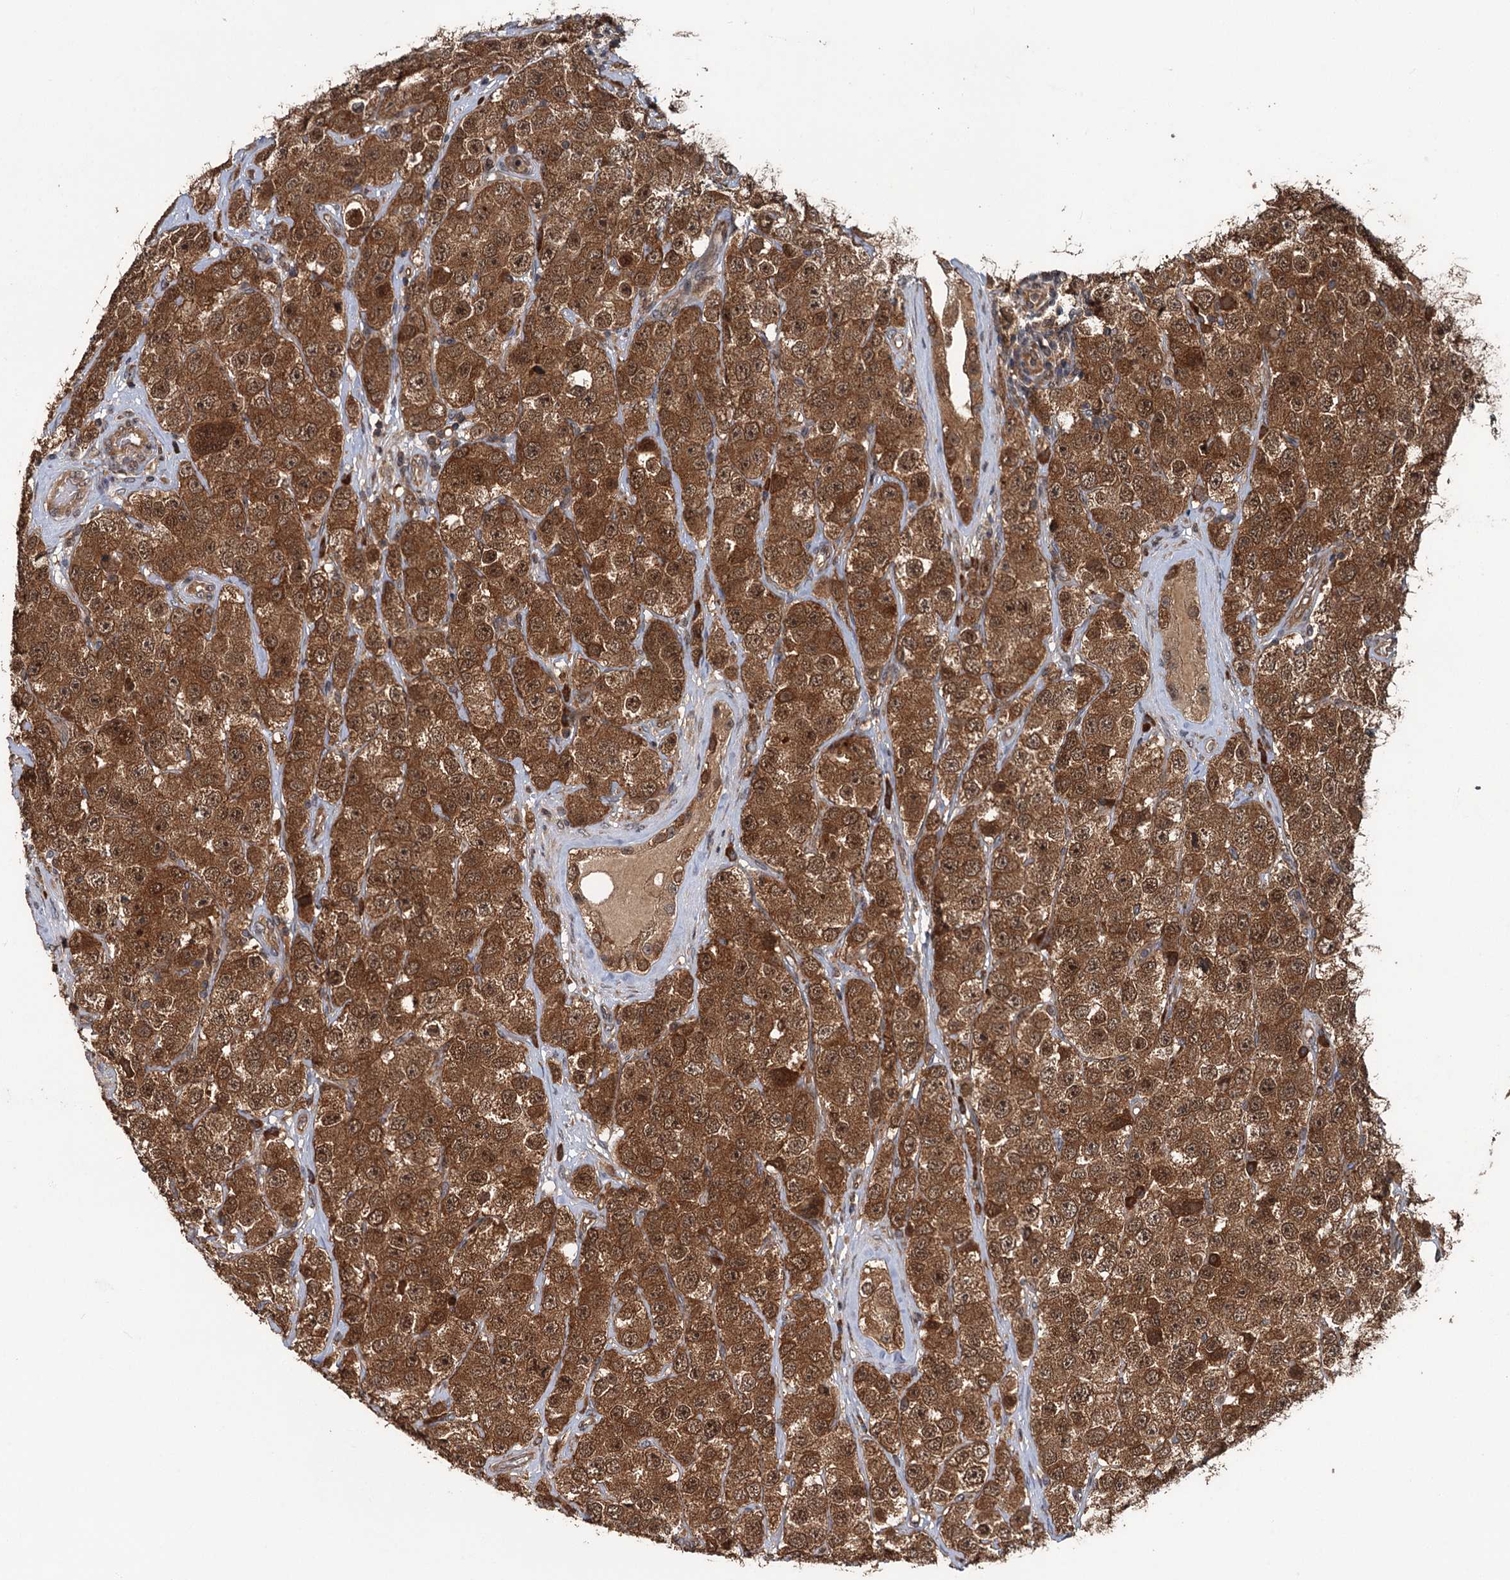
{"staining": {"intensity": "strong", "quantity": ">75%", "location": "cytoplasmic/membranous,nuclear"}, "tissue": "testis cancer", "cell_type": "Tumor cells", "image_type": "cancer", "snomed": [{"axis": "morphology", "description": "Seminoma, NOS"}, {"axis": "topography", "description": "Testis"}], "caption": "About >75% of tumor cells in human testis cancer display strong cytoplasmic/membranous and nuclear protein positivity as visualized by brown immunohistochemical staining.", "gene": "KANSL2", "patient": {"sex": "male", "age": 28}}